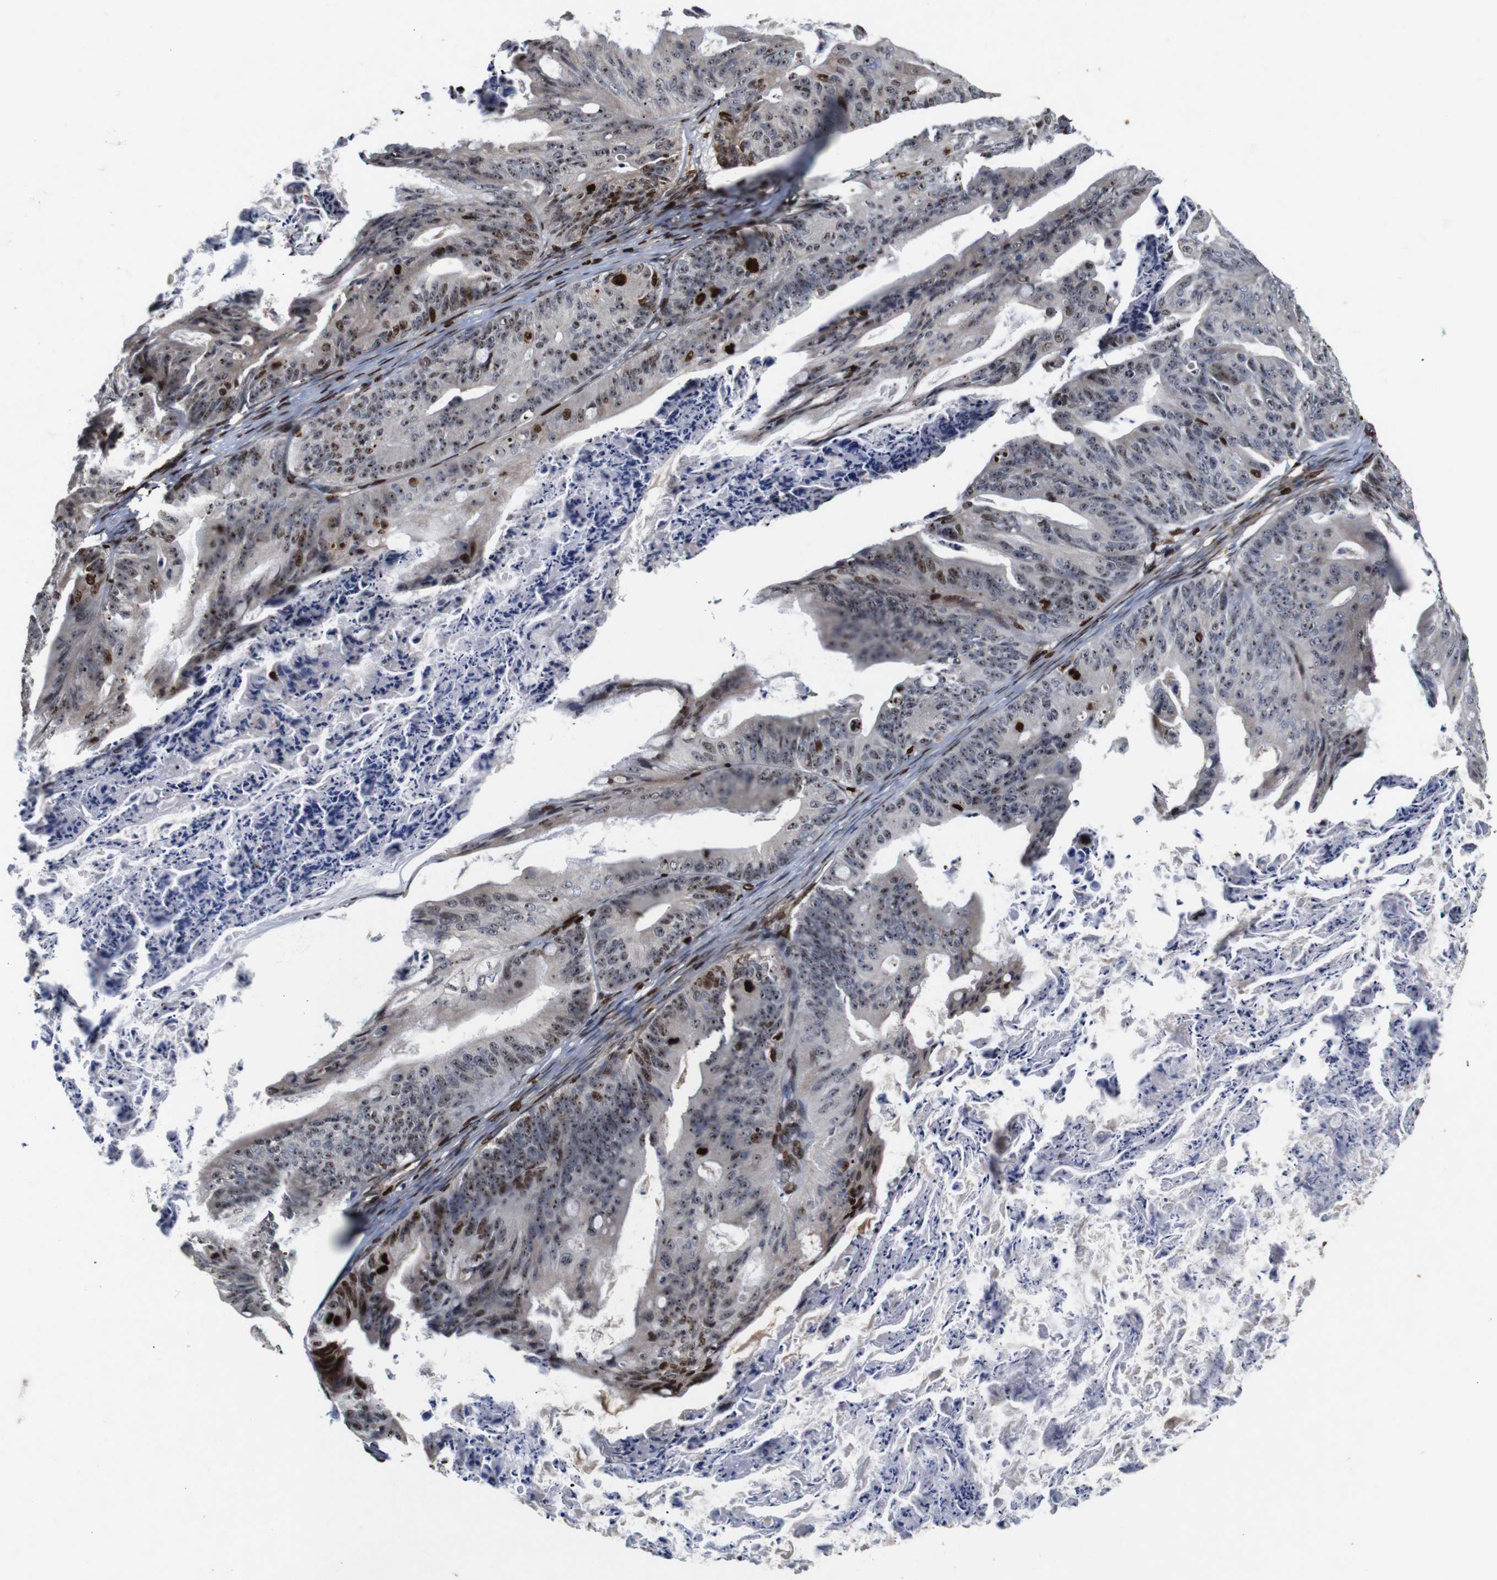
{"staining": {"intensity": "moderate", "quantity": ">75%", "location": "cytoplasmic/membranous,nuclear"}, "tissue": "ovarian cancer", "cell_type": "Tumor cells", "image_type": "cancer", "snomed": [{"axis": "morphology", "description": "Cystadenocarcinoma, mucinous, NOS"}, {"axis": "topography", "description": "Ovary"}], "caption": "Protein expression by IHC shows moderate cytoplasmic/membranous and nuclear staining in about >75% of tumor cells in ovarian cancer.", "gene": "MYC", "patient": {"sex": "female", "age": 37}}